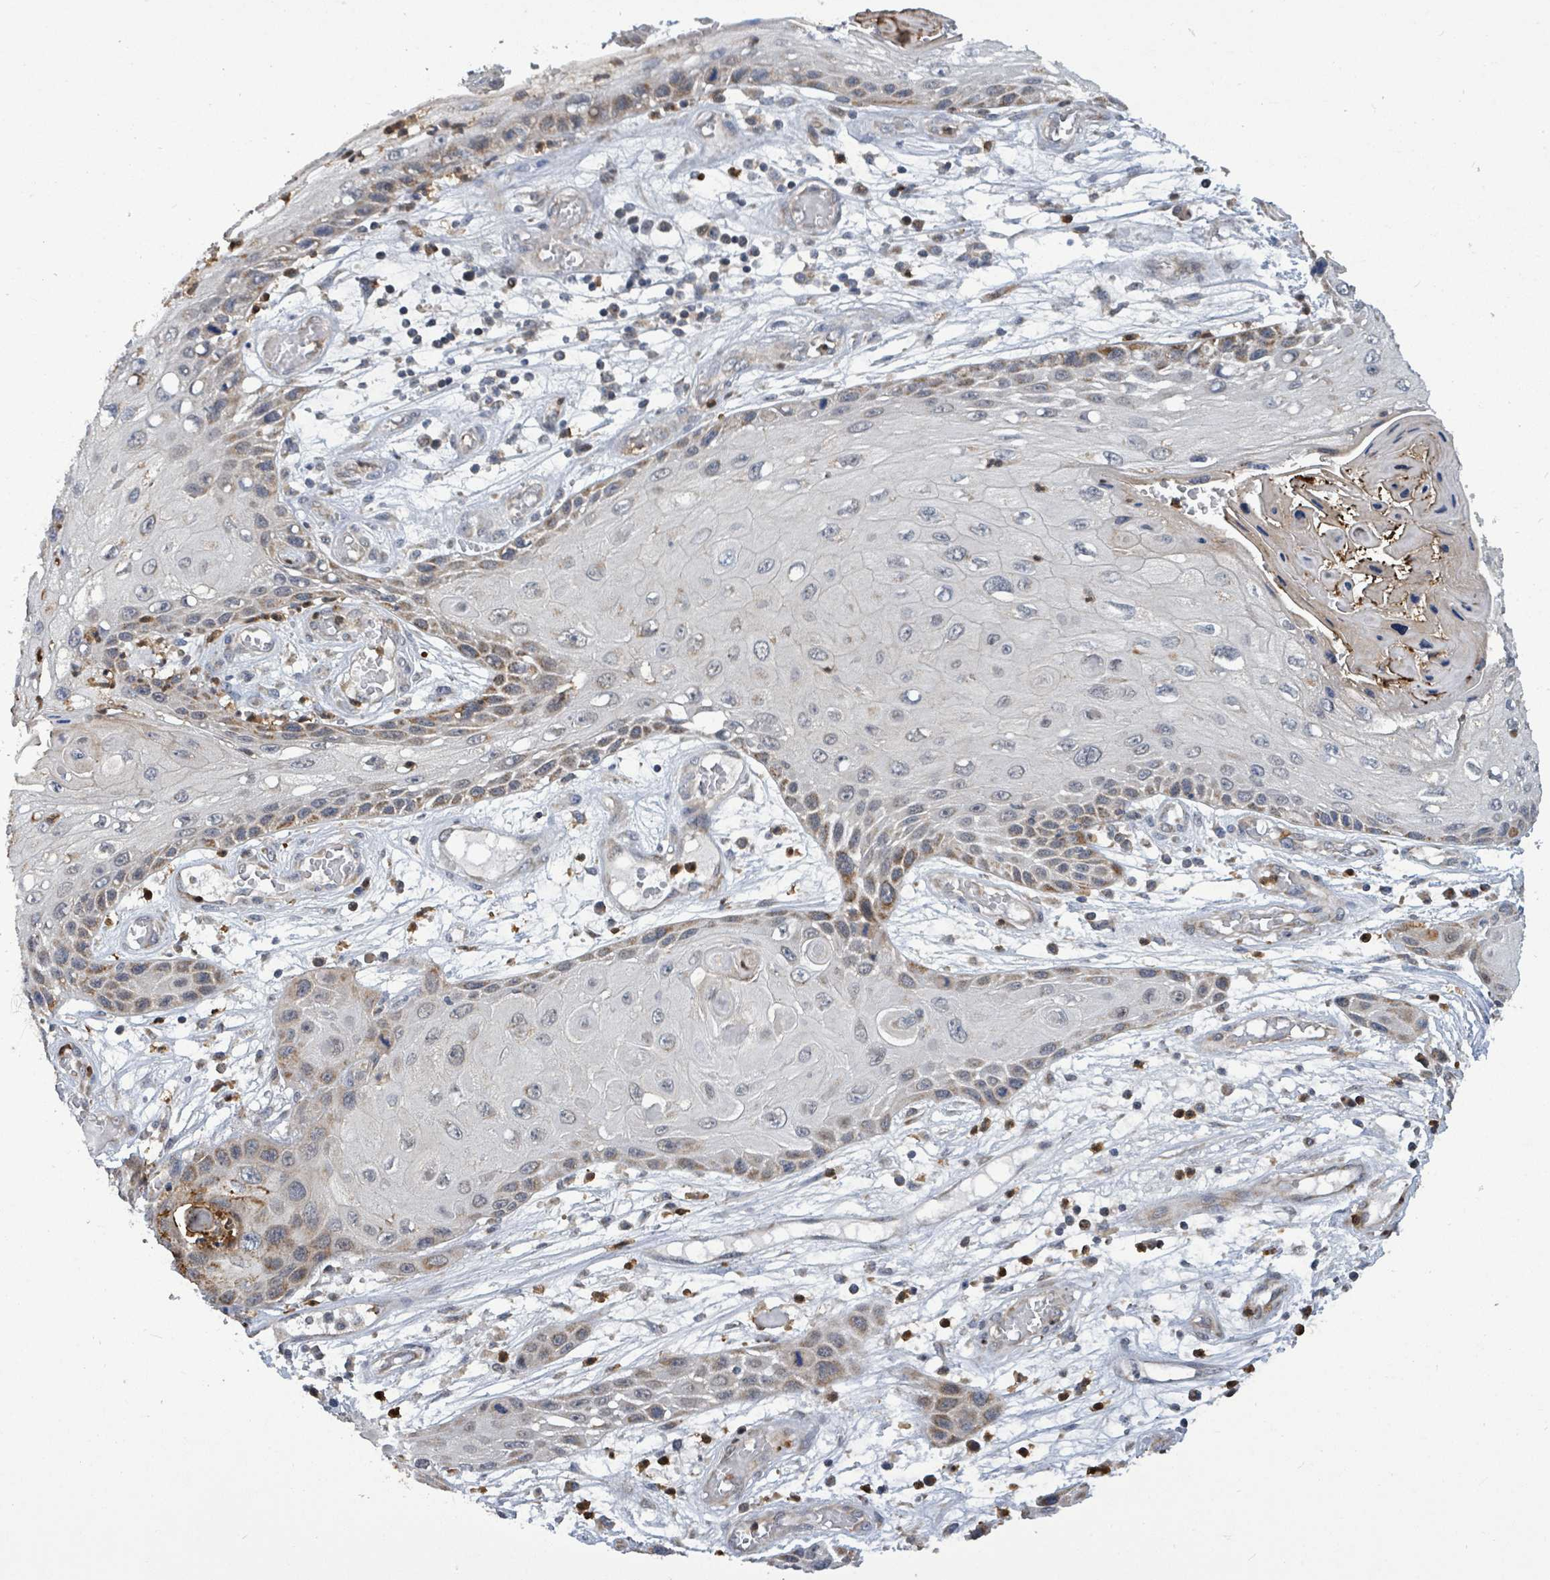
{"staining": {"intensity": "weak", "quantity": "<25%", "location": "cytoplasmic/membranous"}, "tissue": "skin cancer", "cell_type": "Tumor cells", "image_type": "cancer", "snomed": [{"axis": "morphology", "description": "Squamous cell carcinoma, NOS"}, {"axis": "topography", "description": "Skin"}, {"axis": "topography", "description": "Vulva"}], "caption": "Squamous cell carcinoma (skin) stained for a protein using immunohistochemistry reveals no expression tumor cells.", "gene": "COQ6", "patient": {"sex": "female", "age": 44}}